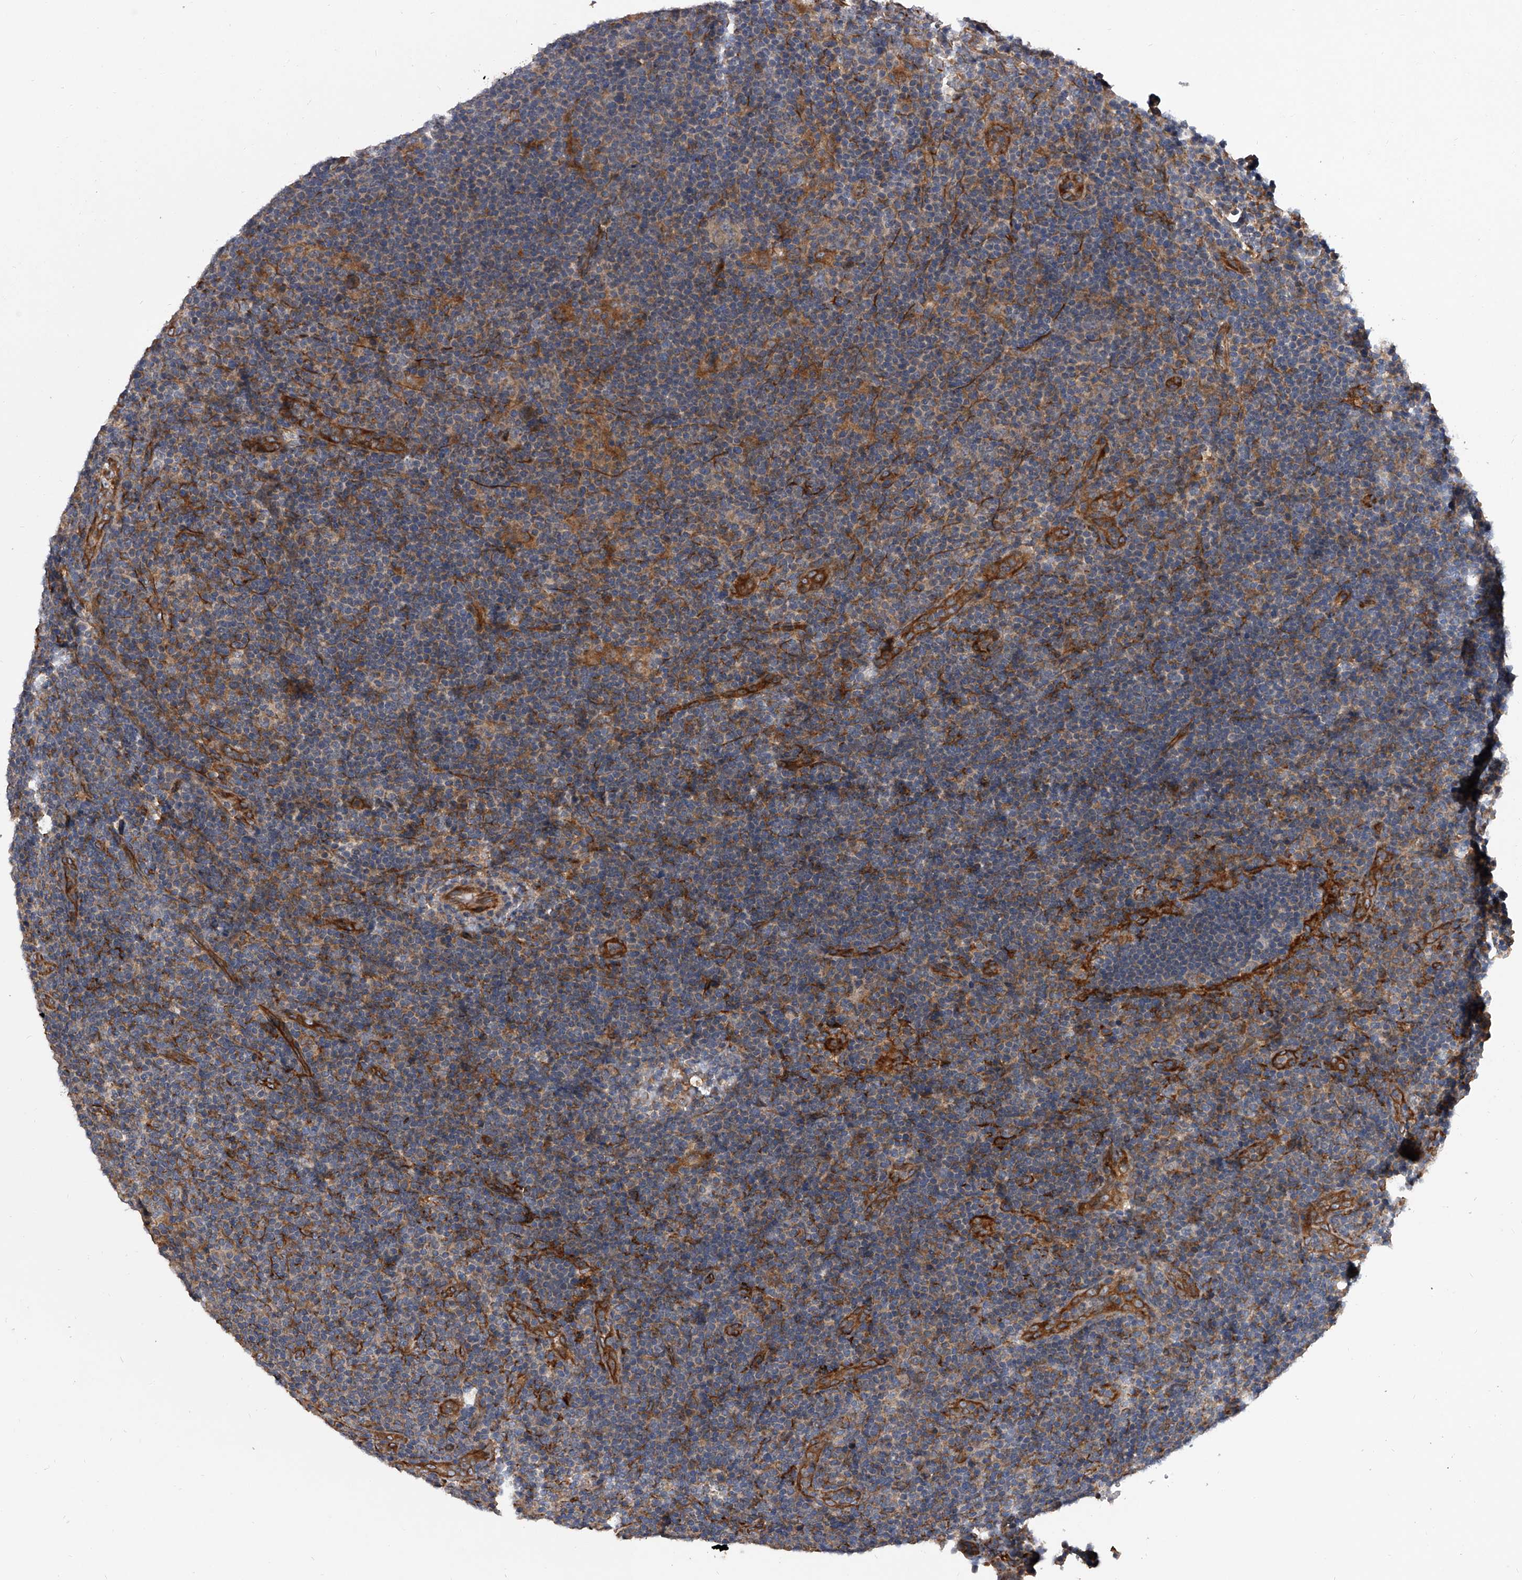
{"staining": {"intensity": "negative", "quantity": "none", "location": "none"}, "tissue": "lymphoma", "cell_type": "Tumor cells", "image_type": "cancer", "snomed": [{"axis": "morphology", "description": "Hodgkin's disease, NOS"}, {"axis": "topography", "description": "Lymph node"}], "caption": "The histopathology image reveals no staining of tumor cells in lymphoma. (Stains: DAB immunohistochemistry (IHC) with hematoxylin counter stain, Microscopy: brightfield microscopy at high magnification).", "gene": "EXOC4", "patient": {"sex": "female", "age": 57}}